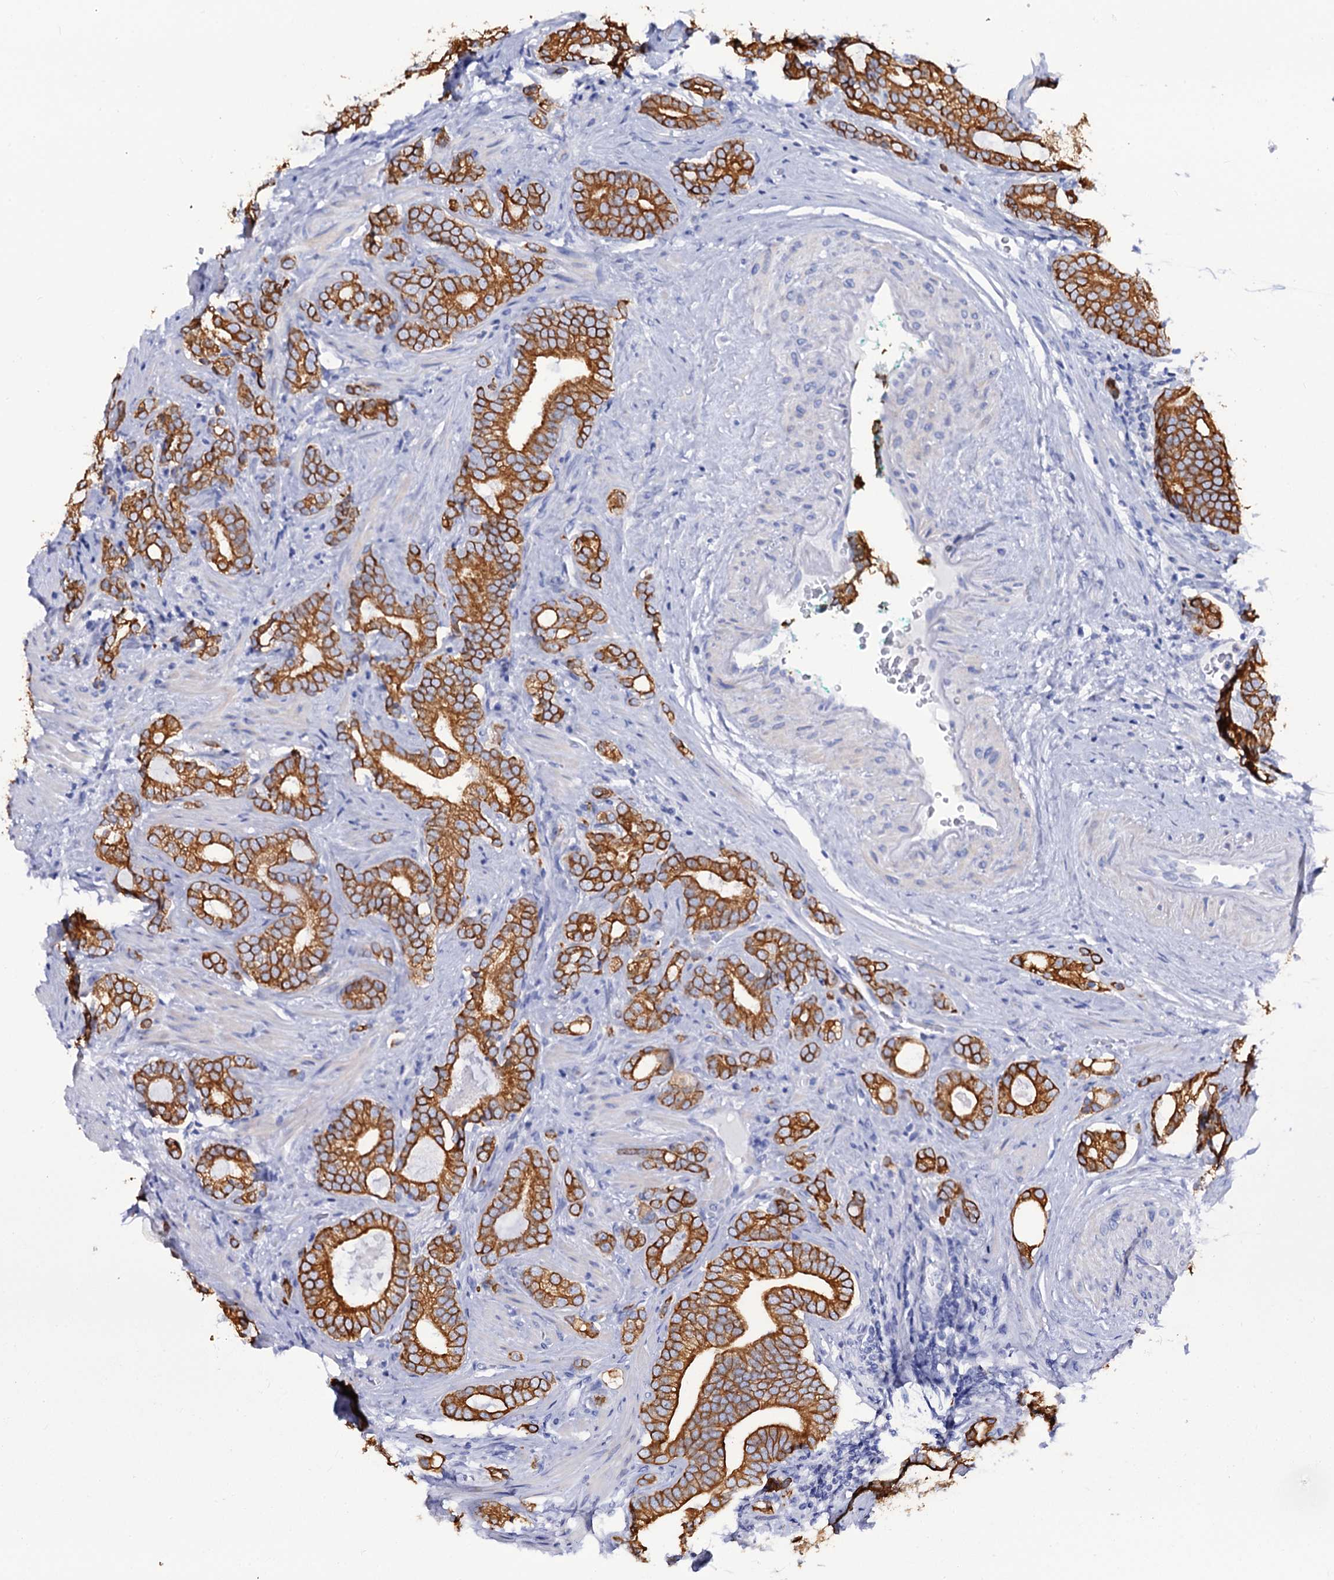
{"staining": {"intensity": "strong", "quantity": ">75%", "location": "cytoplasmic/membranous"}, "tissue": "prostate cancer", "cell_type": "Tumor cells", "image_type": "cancer", "snomed": [{"axis": "morphology", "description": "Adenocarcinoma, High grade"}, {"axis": "topography", "description": "Prostate"}], "caption": "Prostate cancer stained with a protein marker demonstrates strong staining in tumor cells.", "gene": "RAB3IP", "patient": {"sex": "male", "age": 63}}